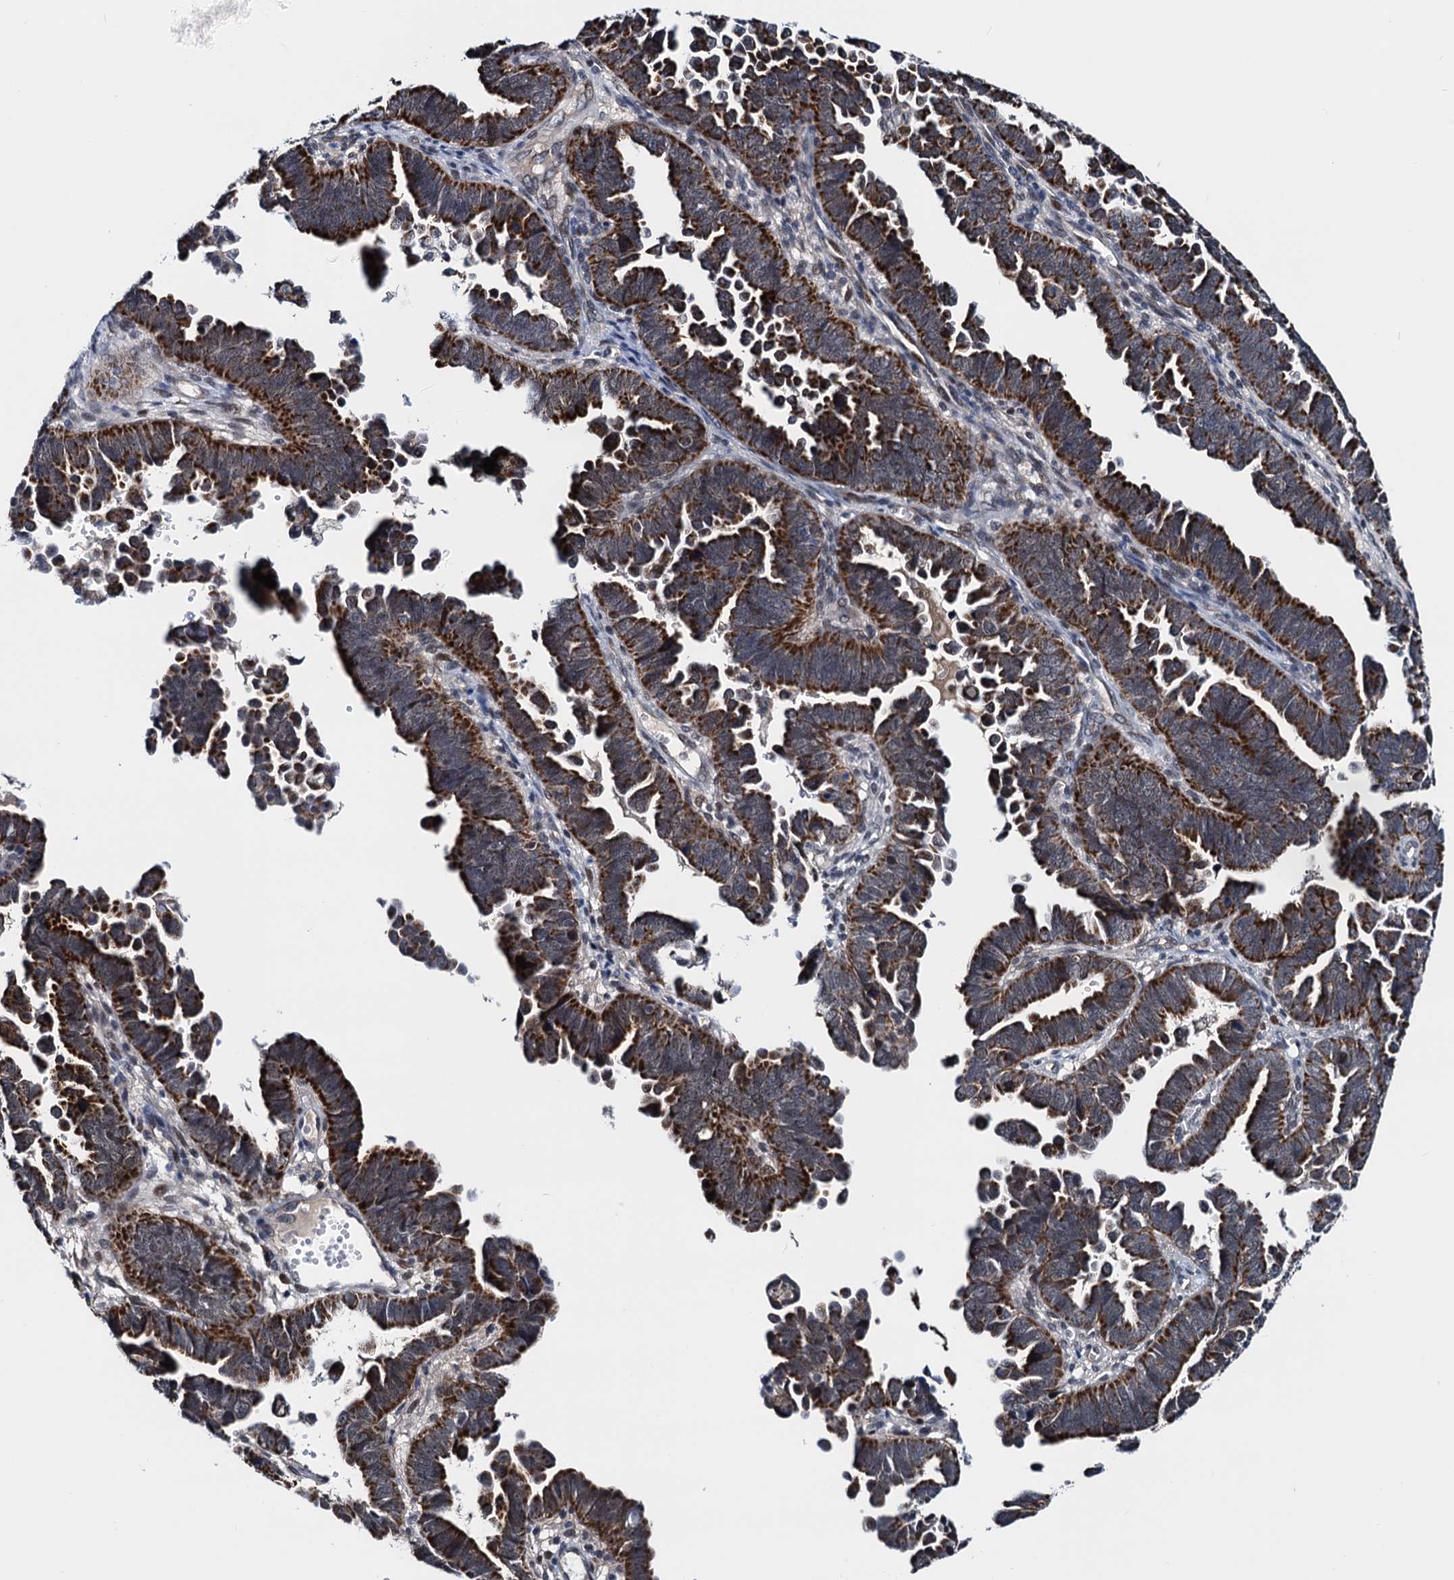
{"staining": {"intensity": "strong", "quantity": ">75%", "location": "cytoplasmic/membranous"}, "tissue": "endometrial cancer", "cell_type": "Tumor cells", "image_type": "cancer", "snomed": [{"axis": "morphology", "description": "Adenocarcinoma, NOS"}, {"axis": "topography", "description": "Endometrium"}], "caption": "Approximately >75% of tumor cells in human endometrial cancer exhibit strong cytoplasmic/membranous protein expression as visualized by brown immunohistochemical staining.", "gene": "COA4", "patient": {"sex": "female", "age": 75}}